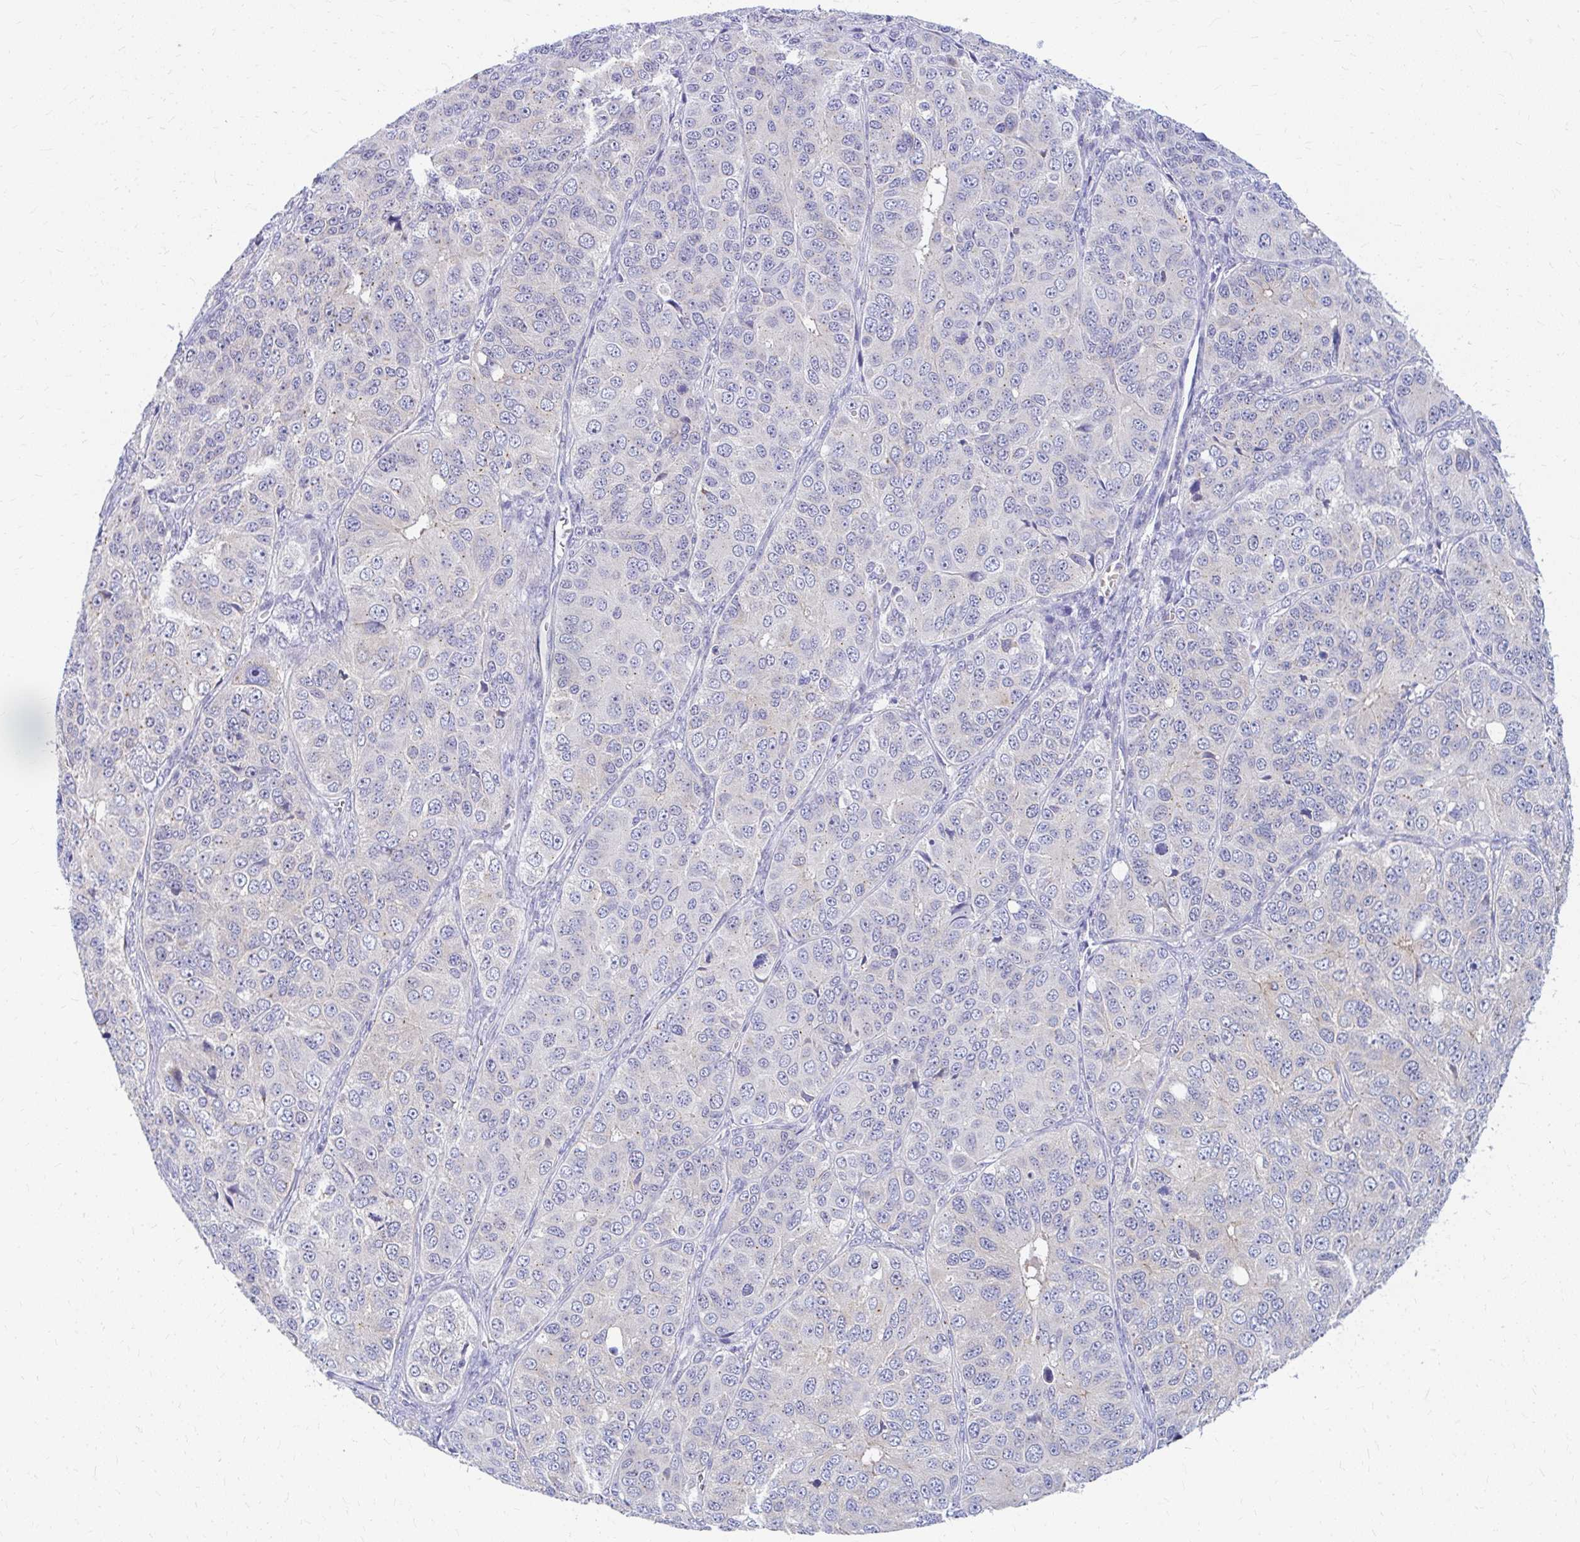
{"staining": {"intensity": "negative", "quantity": "none", "location": "none"}, "tissue": "ovarian cancer", "cell_type": "Tumor cells", "image_type": "cancer", "snomed": [{"axis": "morphology", "description": "Carcinoma, endometroid"}, {"axis": "topography", "description": "Ovary"}], "caption": "An IHC histopathology image of endometroid carcinoma (ovarian) is shown. There is no staining in tumor cells of endometroid carcinoma (ovarian). (DAB immunohistochemistry (IHC), high magnification).", "gene": "RADIL", "patient": {"sex": "female", "age": 51}}